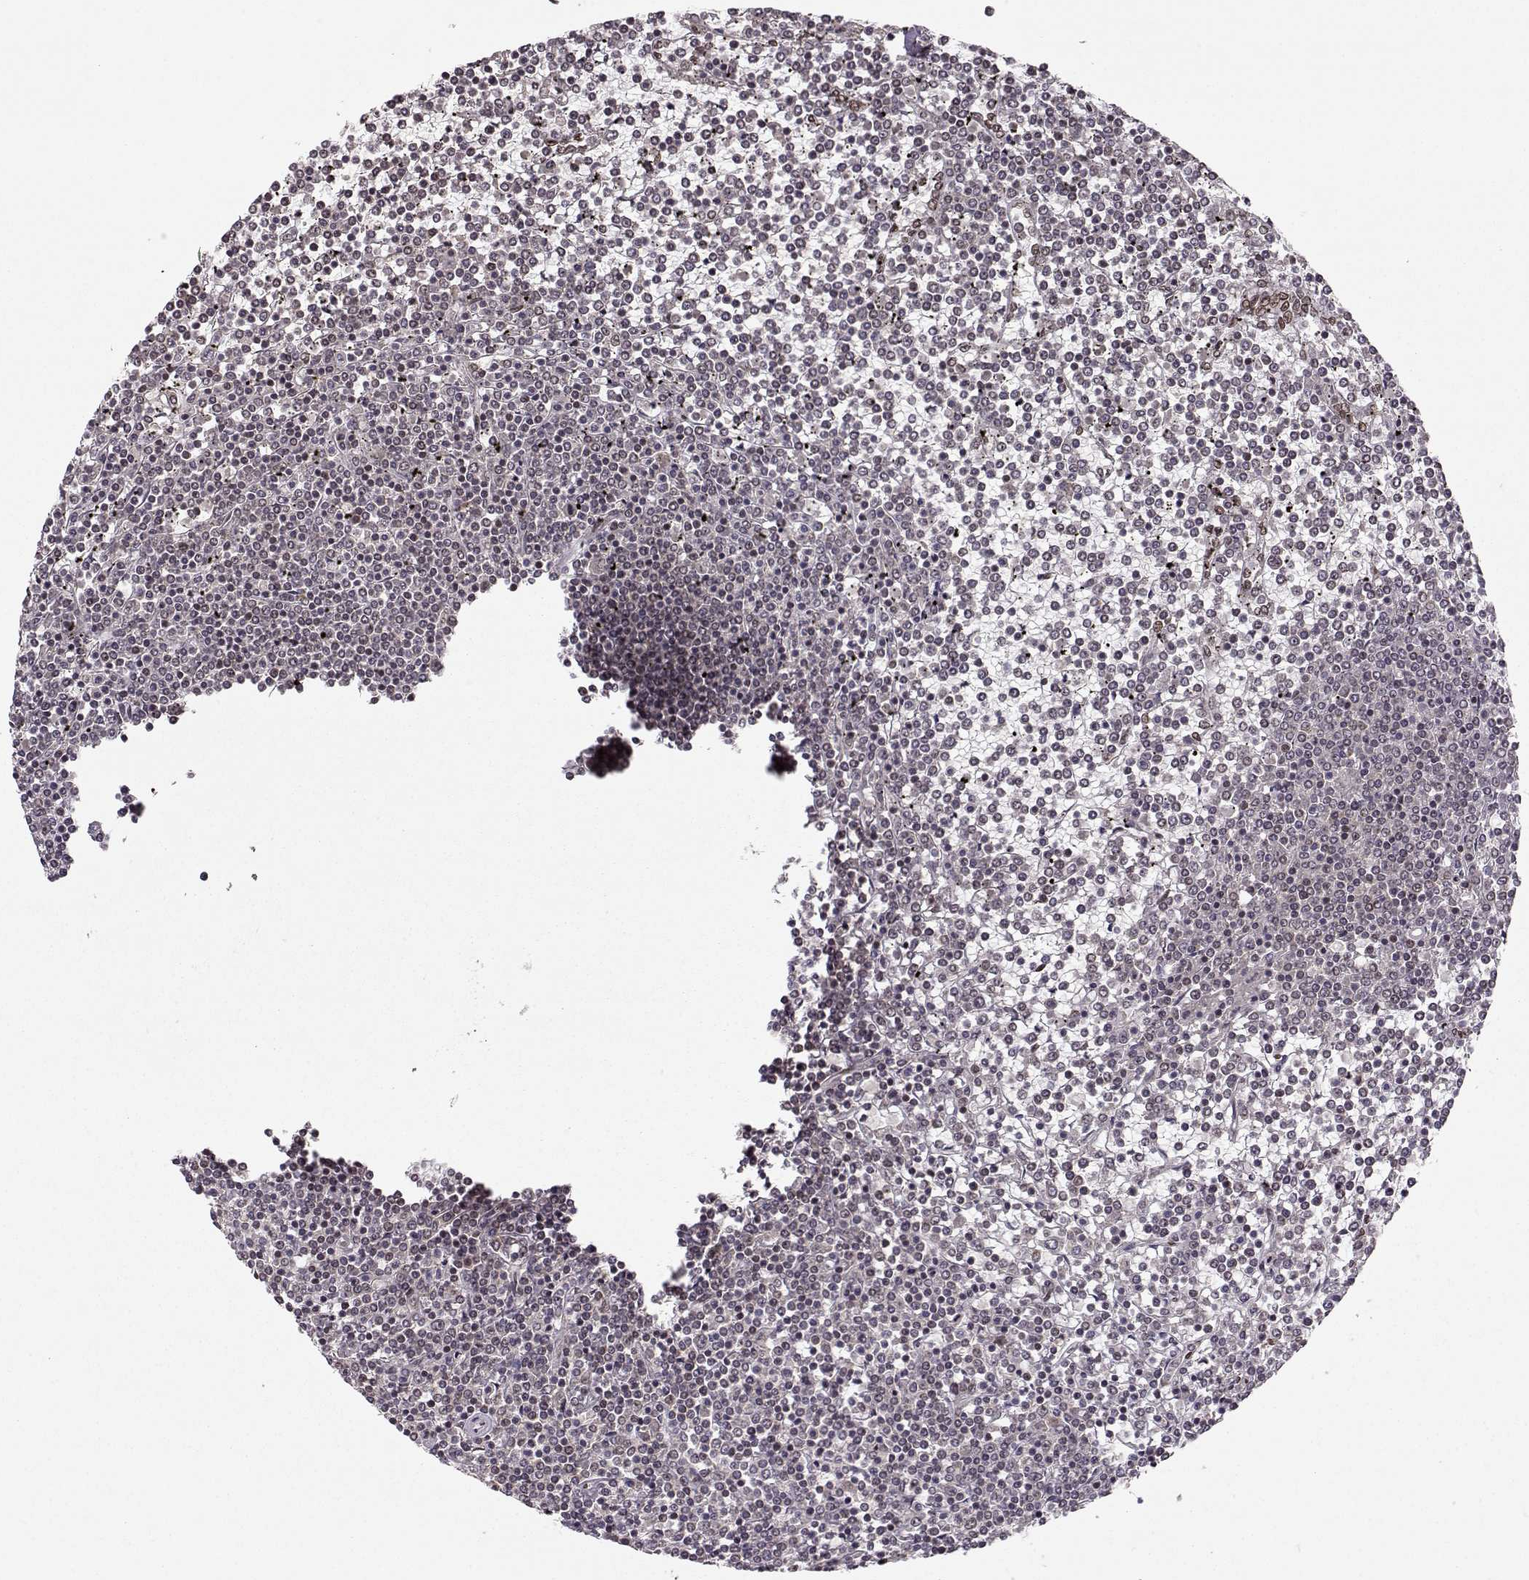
{"staining": {"intensity": "negative", "quantity": "none", "location": "none"}, "tissue": "lymphoma", "cell_type": "Tumor cells", "image_type": "cancer", "snomed": [{"axis": "morphology", "description": "Malignant lymphoma, non-Hodgkin's type, Low grade"}, {"axis": "topography", "description": "Spleen"}], "caption": "This is a photomicrograph of immunohistochemistry staining of lymphoma, which shows no positivity in tumor cells.", "gene": "RAI1", "patient": {"sex": "female", "age": 19}}